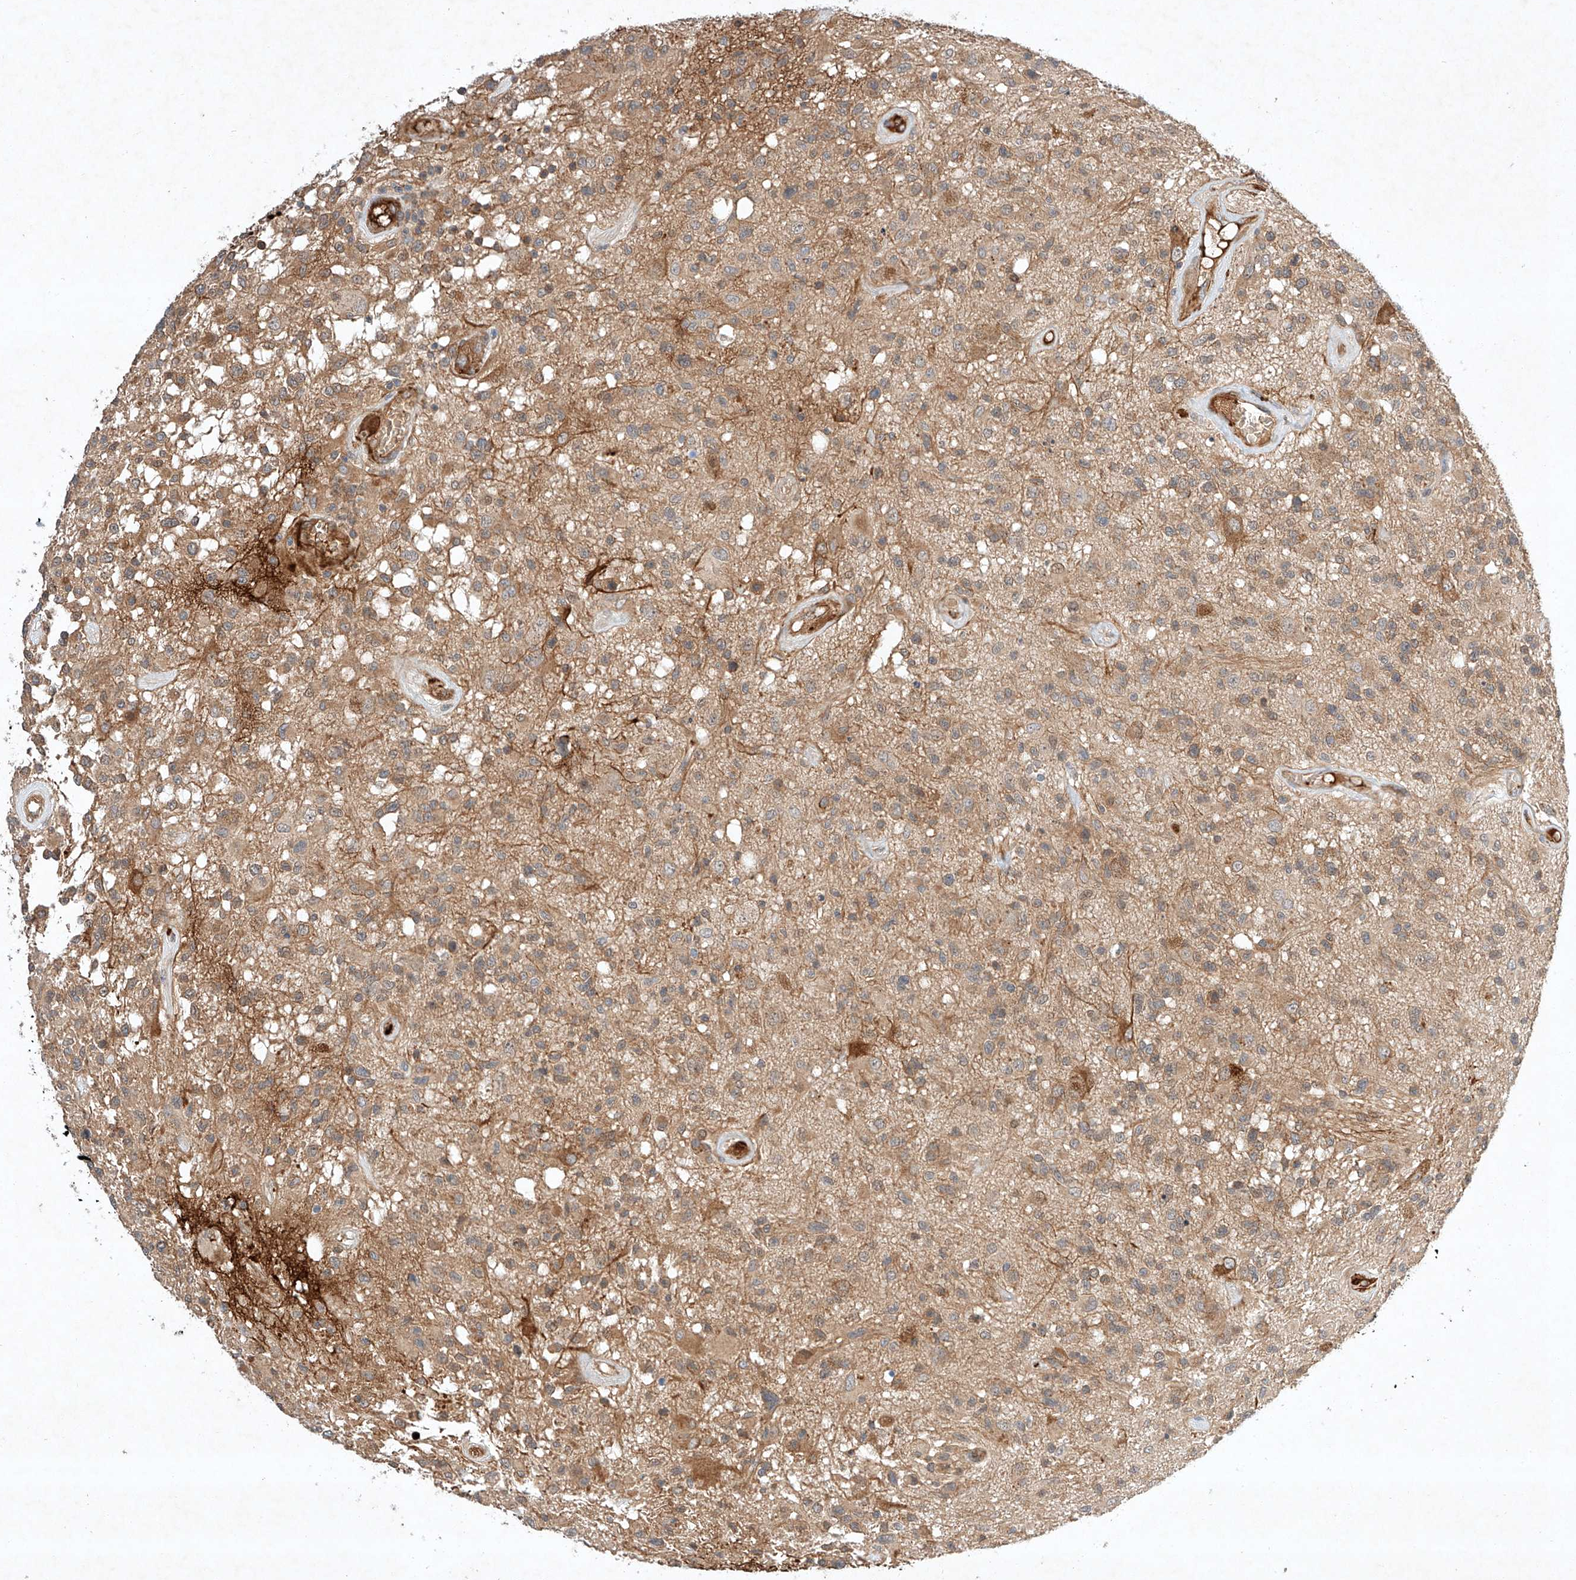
{"staining": {"intensity": "weak", "quantity": "25%-75%", "location": "cytoplasmic/membranous"}, "tissue": "glioma", "cell_type": "Tumor cells", "image_type": "cancer", "snomed": [{"axis": "morphology", "description": "Glioma, malignant, High grade"}, {"axis": "morphology", "description": "Glioblastoma, NOS"}, {"axis": "topography", "description": "Brain"}], "caption": "Immunohistochemistry (IHC) of glioma shows low levels of weak cytoplasmic/membranous expression in approximately 25%-75% of tumor cells.", "gene": "ARHGAP33", "patient": {"sex": "male", "age": 60}}